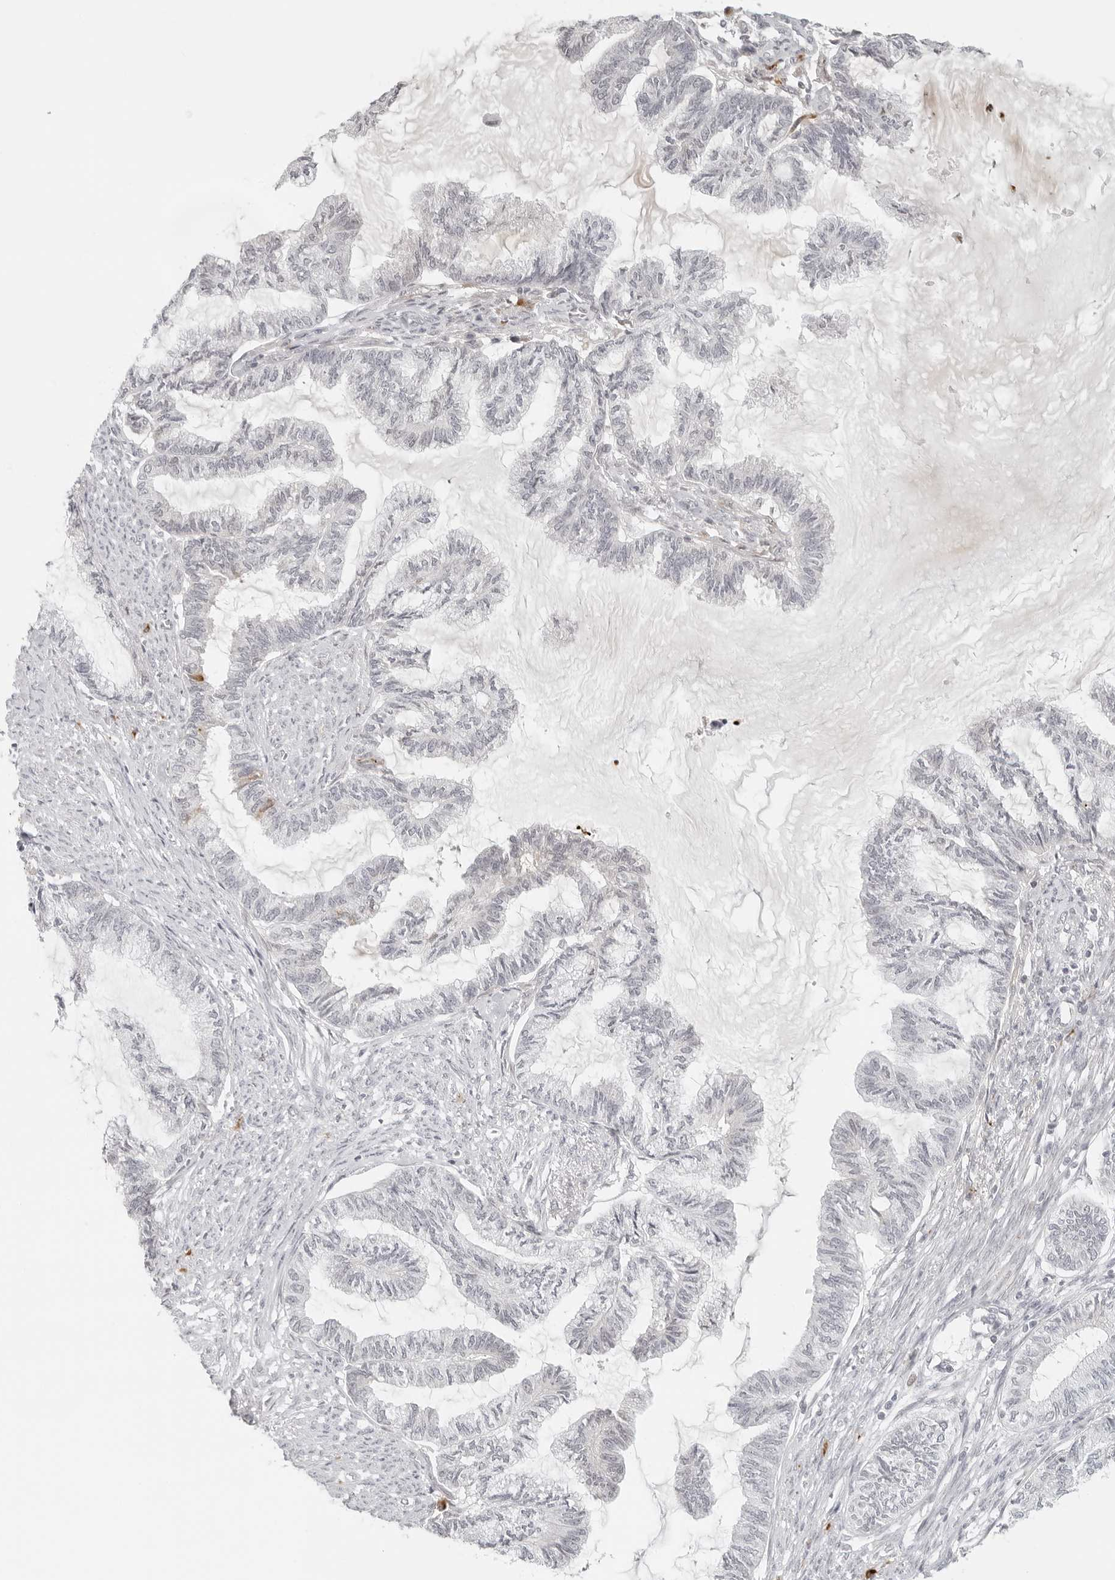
{"staining": {"intensity": "negative", "quantity": "none", "location": "none"}, "tissue": "endometrial cancer", "cell_type": "Tumor cells", "image_type": "cancer", "snomed": [{"axis": "morphology", "description": "Adenocarcinoma, NOS"}, {"axis": "topography", "description": "Endometrium"}], "caption": "Immunohistochemistry of human adenocarcinoma (endometrial) displays no staining in tumor cells.", "gene": "ZNF678", "patient": {"sex": "female", "age": 86}}